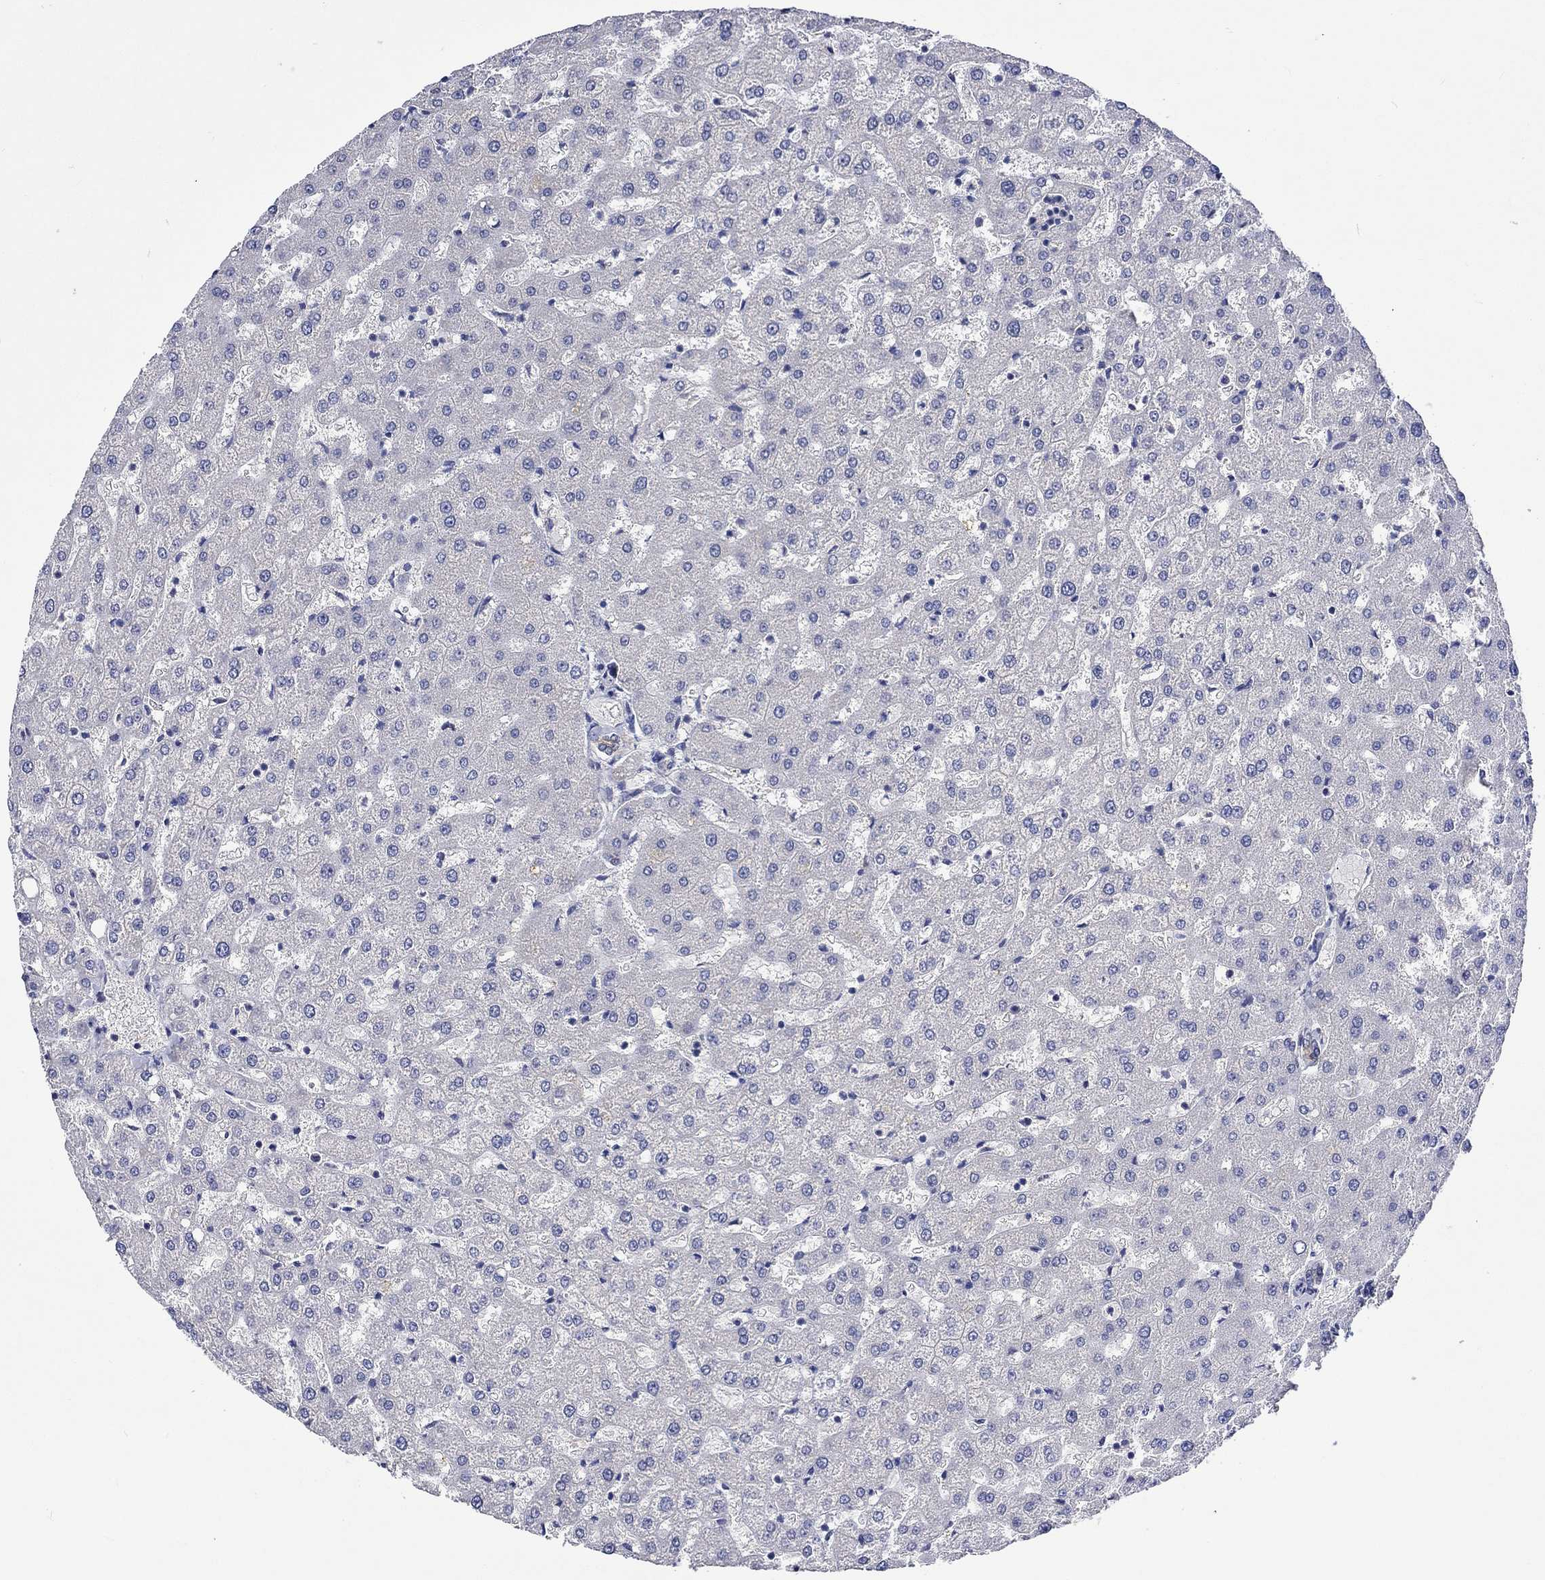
{"staining": {"intensity": "negative", "quantity": "none", "location": "none"}, "tissue": "liver", "cell_type": "Cholangiocytes", "image_type": "normal", "snomed": [{"axis": "morphology", "description": "Normal tissue, NOS"}, {"axis": "topography", "description": "Liver"}], "caption": "Micrograph shows no protein expression in cholangiocytes of unremarkable liver.", "gene": "DDX3Y", "patient": {"sex": "female", "age": 50}}